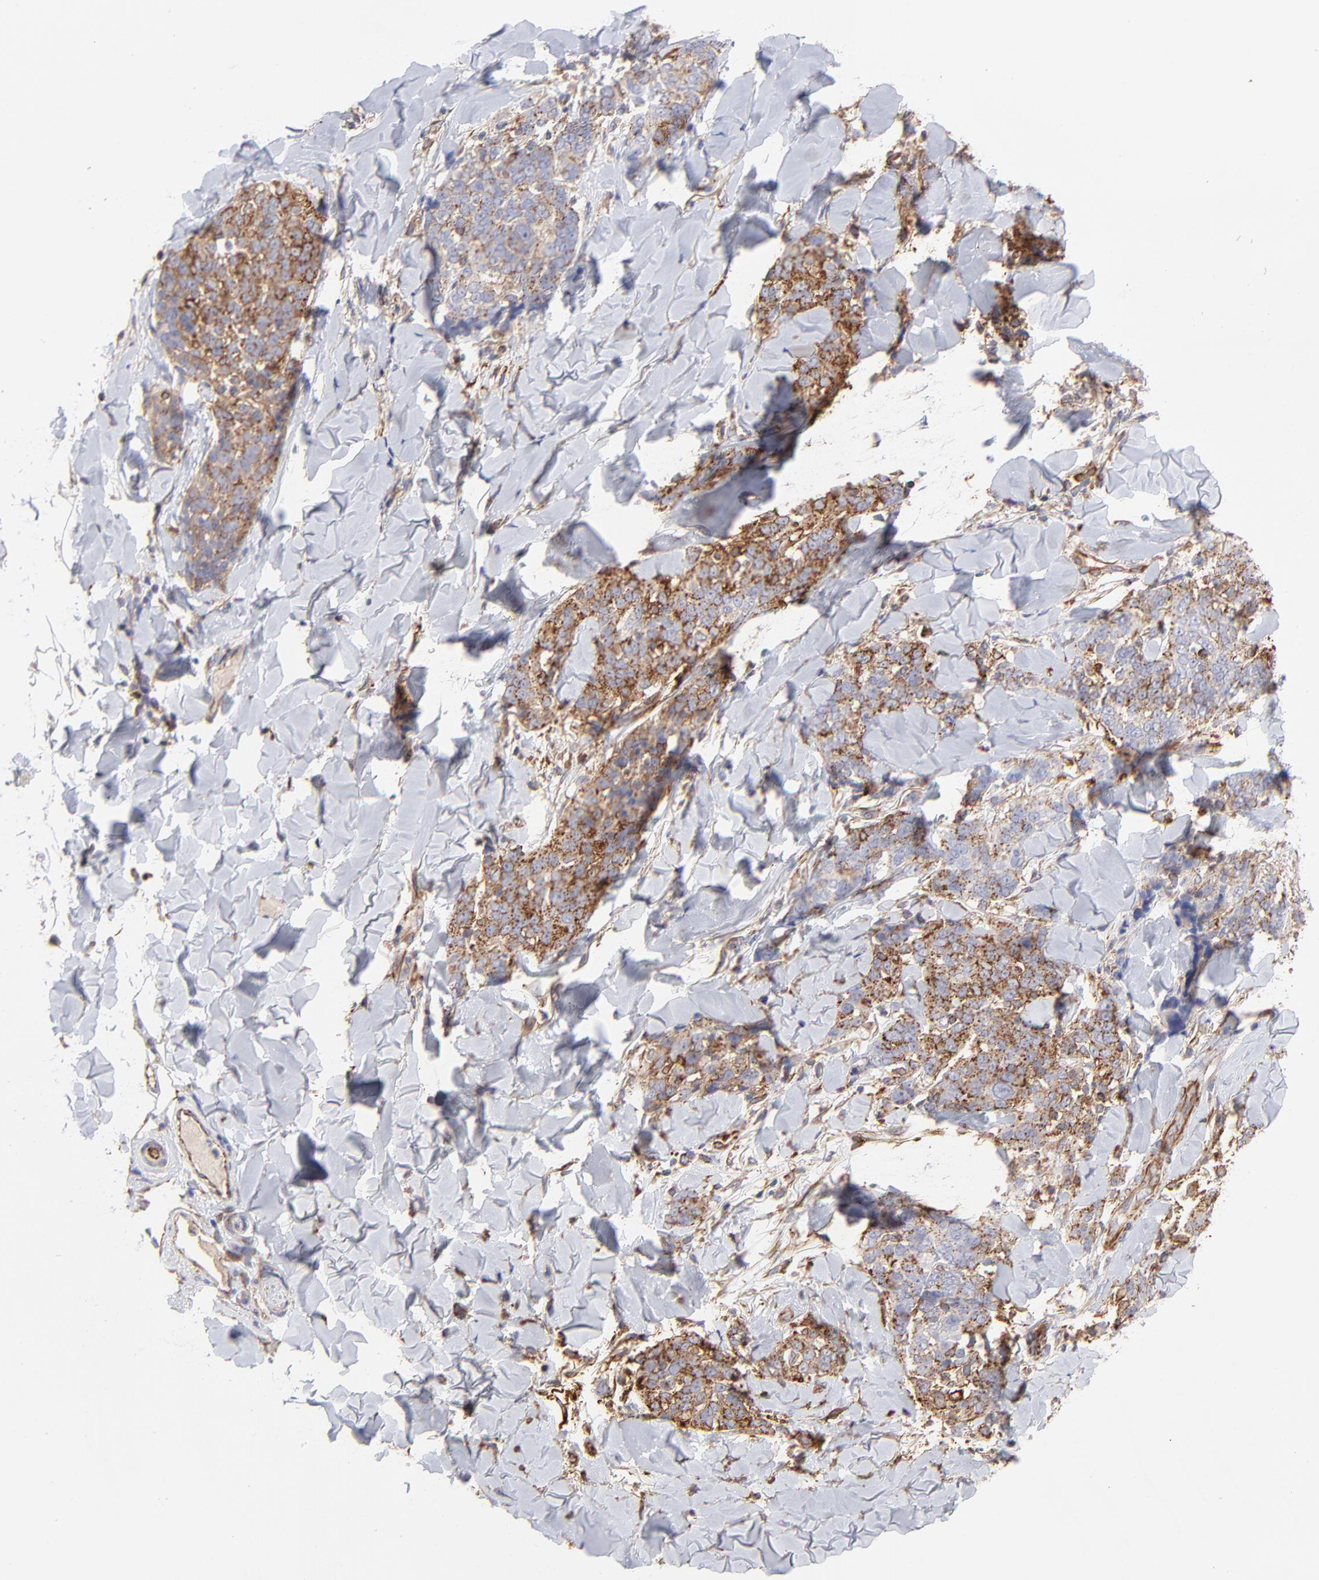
{"staining": {"intensity": "strong", "quantity": ">75%", "location": "cytoplasmic/membranous"}, "tissue": "skin cancer", "cell_type": "Tumor cells", "image_type": "cancer", "snomed": [{"axis": "morphology", "description": "Normal tissue, NOS"}, {"axis": "morphology", "description": "Squamous cell carcinoma, NOS"}, {"axis": "topography", "description": "Skin"}], "caption": "Squamous cell carcinoma (skin) tissue shows strong cytoplasmic/membranous positivity in approximately >75% of tumor cells, visualized by immunohistochemistry. The staining was performed using DAB (3,3'-diaminobenzidine) to visualize the protein expression in brown, while the nuclei were stained in blue with hematoxylin (Magnification: 20x).", "gene": "COX8C", "patient": {"sex": "female", "age": 83}}